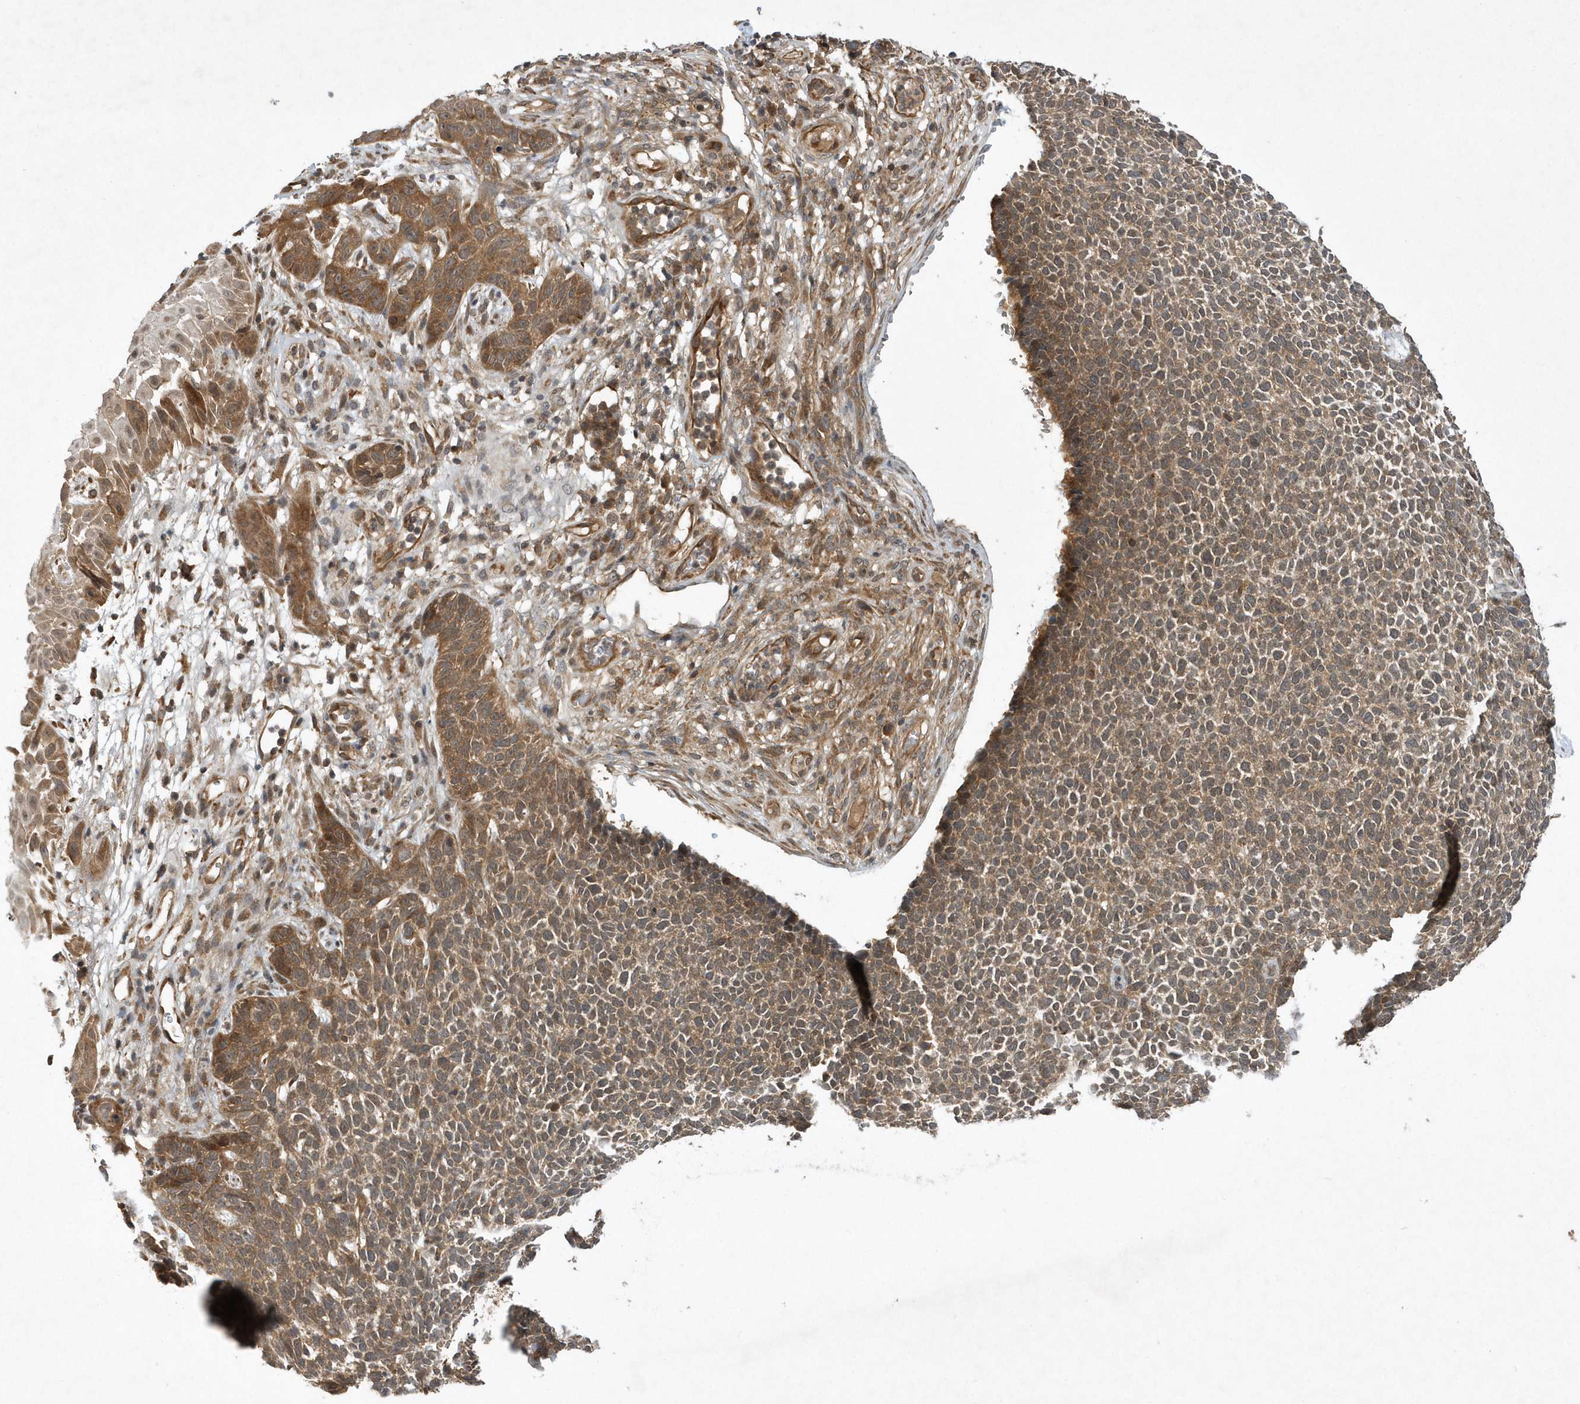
{"staining": {"intensity": "moderate", "quantity": ">75%", "location": "cytoplasmic/membranous"}, "tissue": "skin cancer", "cell_type": "Tumor cells", "image_type": "cancer", "snomed": [{"axis": "morphology", "description": "Basal cell carcinoma"}, {"axis": "topography", "description": "Skin"}], "caption": "Protein staining shows moderate cytoplasmic/membranous expression in approximately >75% of tumor cells in skin cancer (basal cell carcinoma).", "gene": "GFM2", "patient": {"sex": "female", "age": 84}}